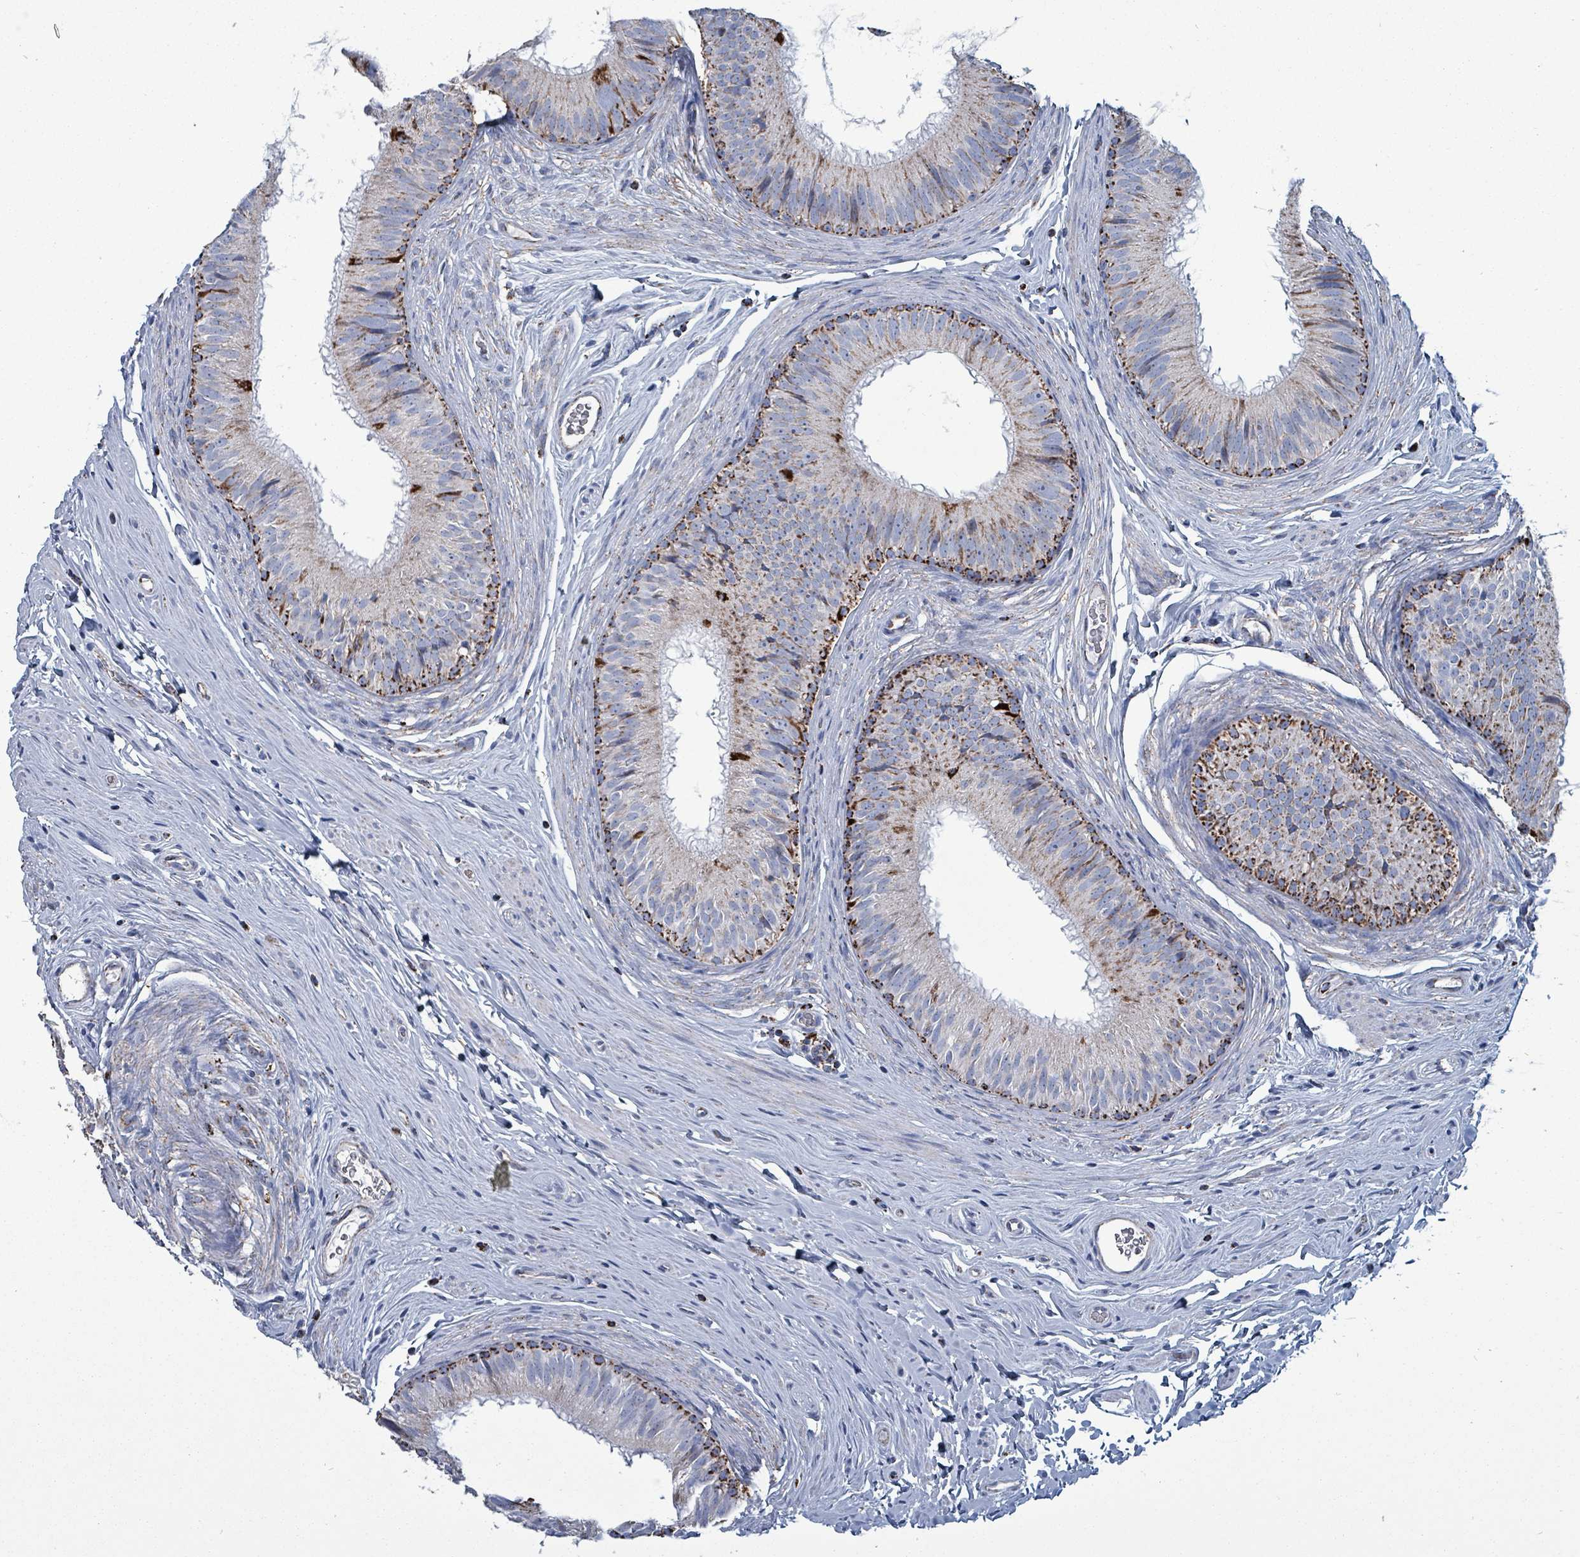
{"staining": {"intensity": "strong", "quantity": "25%-75%", "location": "cytoplasmic/membranous"}, "tissue": "epididymis", "cell_type": "Glandular cells", "image_type": "normal", "snomed": [{"axis": "morphology", "description": "Normal tissue, NOS"}, {"axis": "topography", "description": "Epididymis, spermatic cord, NOS"}], "caption": "Immunohistochemistry staining of unremarkable epididymis, which displays high levels of strong cytoplasmic/membranous staining in about 25%-75% of glandular cells indicating strong cytoplasmic/membranous protein staining. The staining was performed using DAB (brown) for protein detection and nuclei were counterstained in hematoxylin (blue).", "gene": "IDH3B", "patient": {"sex": "male", "age": 25}}